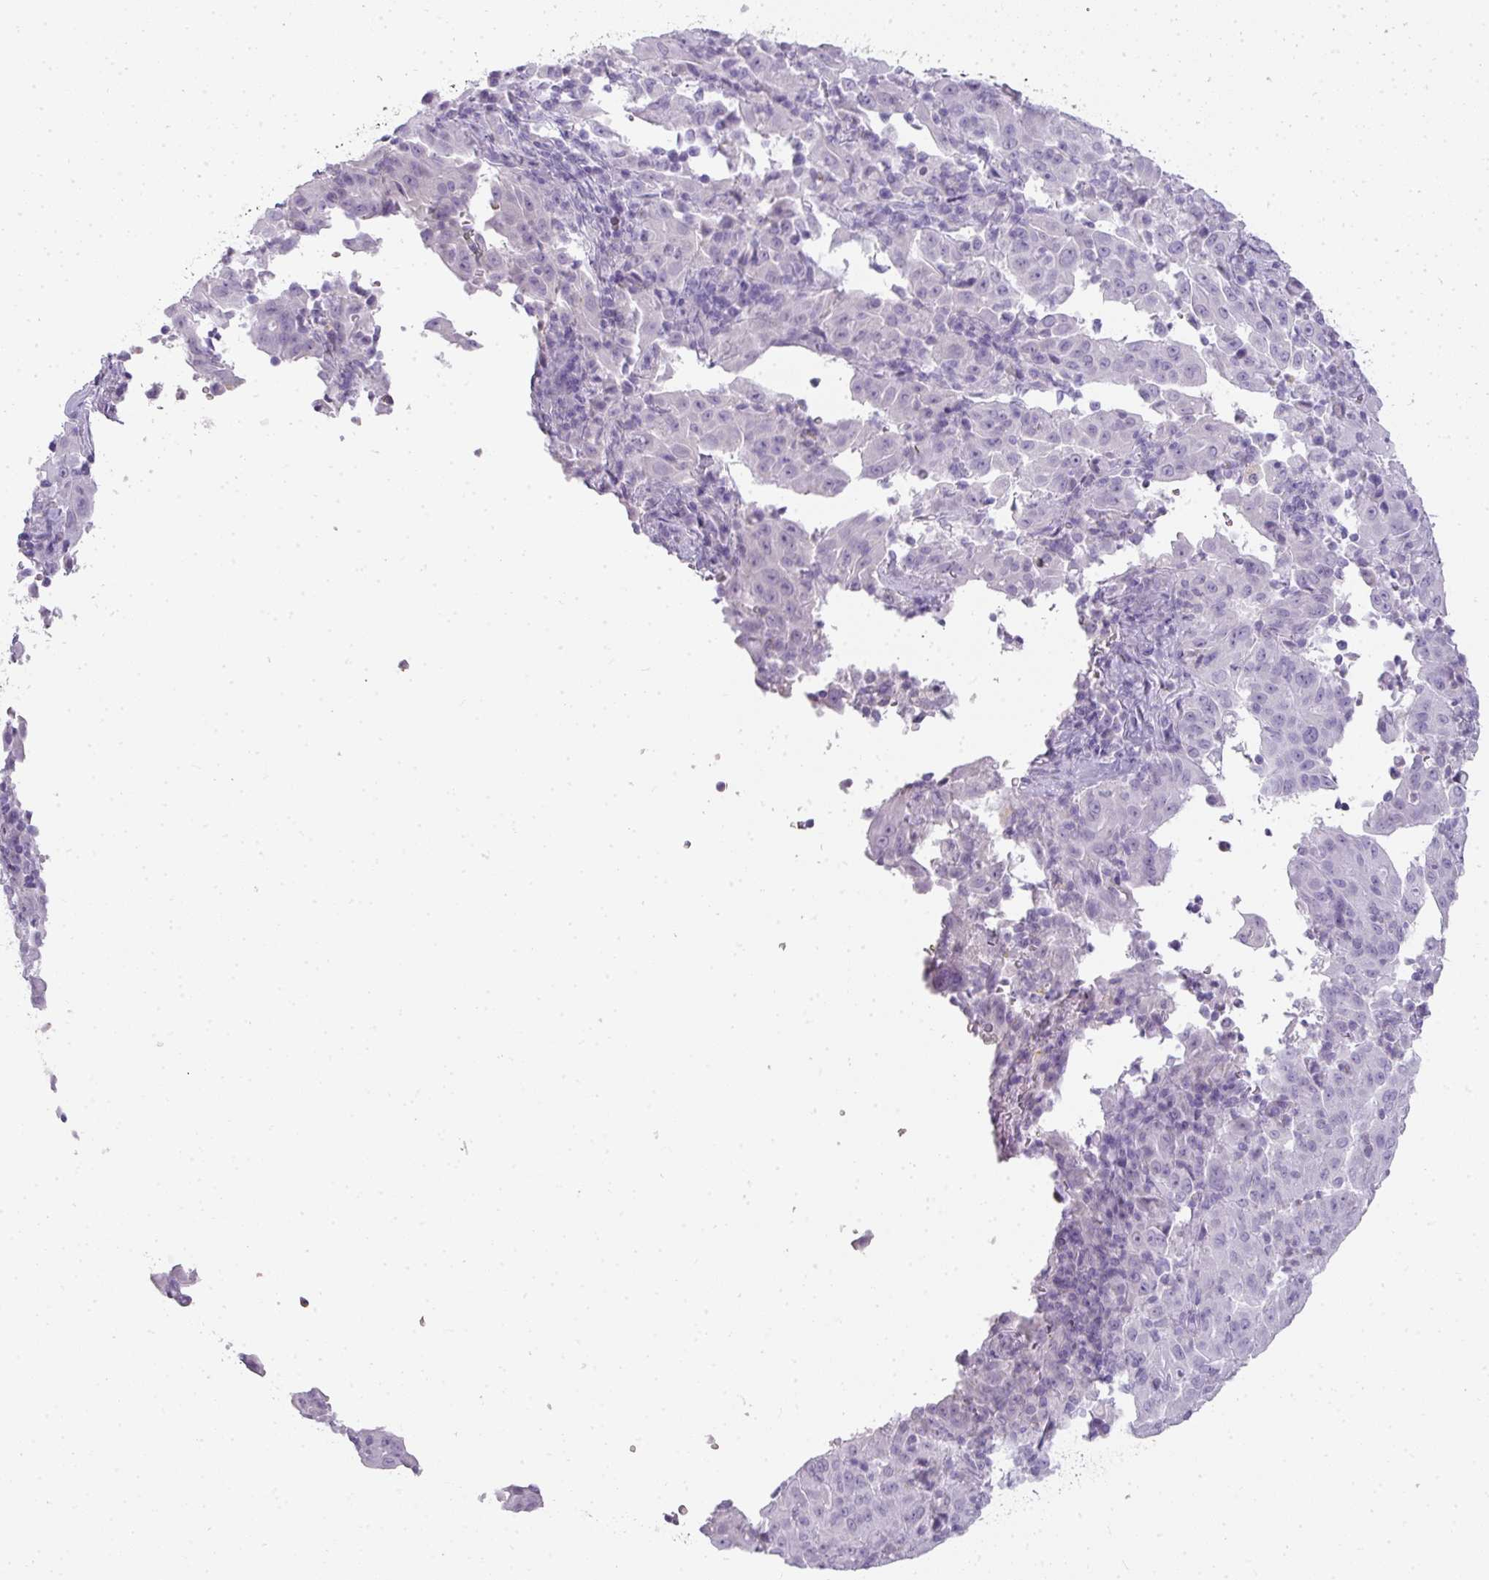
{"staining": {"intensity": "negative", "quantity": "none", "location": "none"}, "tissue": "pancreatic cancer", "cell_type": "Tumor cells", "image_type": "cancer", "snomed": [{"axis": "morphology", "description": "Adenocarcinoma, NOS"}, {"axis": "topography", "description": "Pancreas"}], "caption": "An IHC histopathology image of adenocarcinoma (pancreatic) is shown. There is no staining in tumor cells of adenocarcinoma (pancreatic). The staining was performed using DAB to visualize the protein expression in brown, while the nuclei were stained in blue with hematoxylin (Magnification: 20x).", "gene": "RBMY1F", "patient": {"sex": "male", "age": 63}}